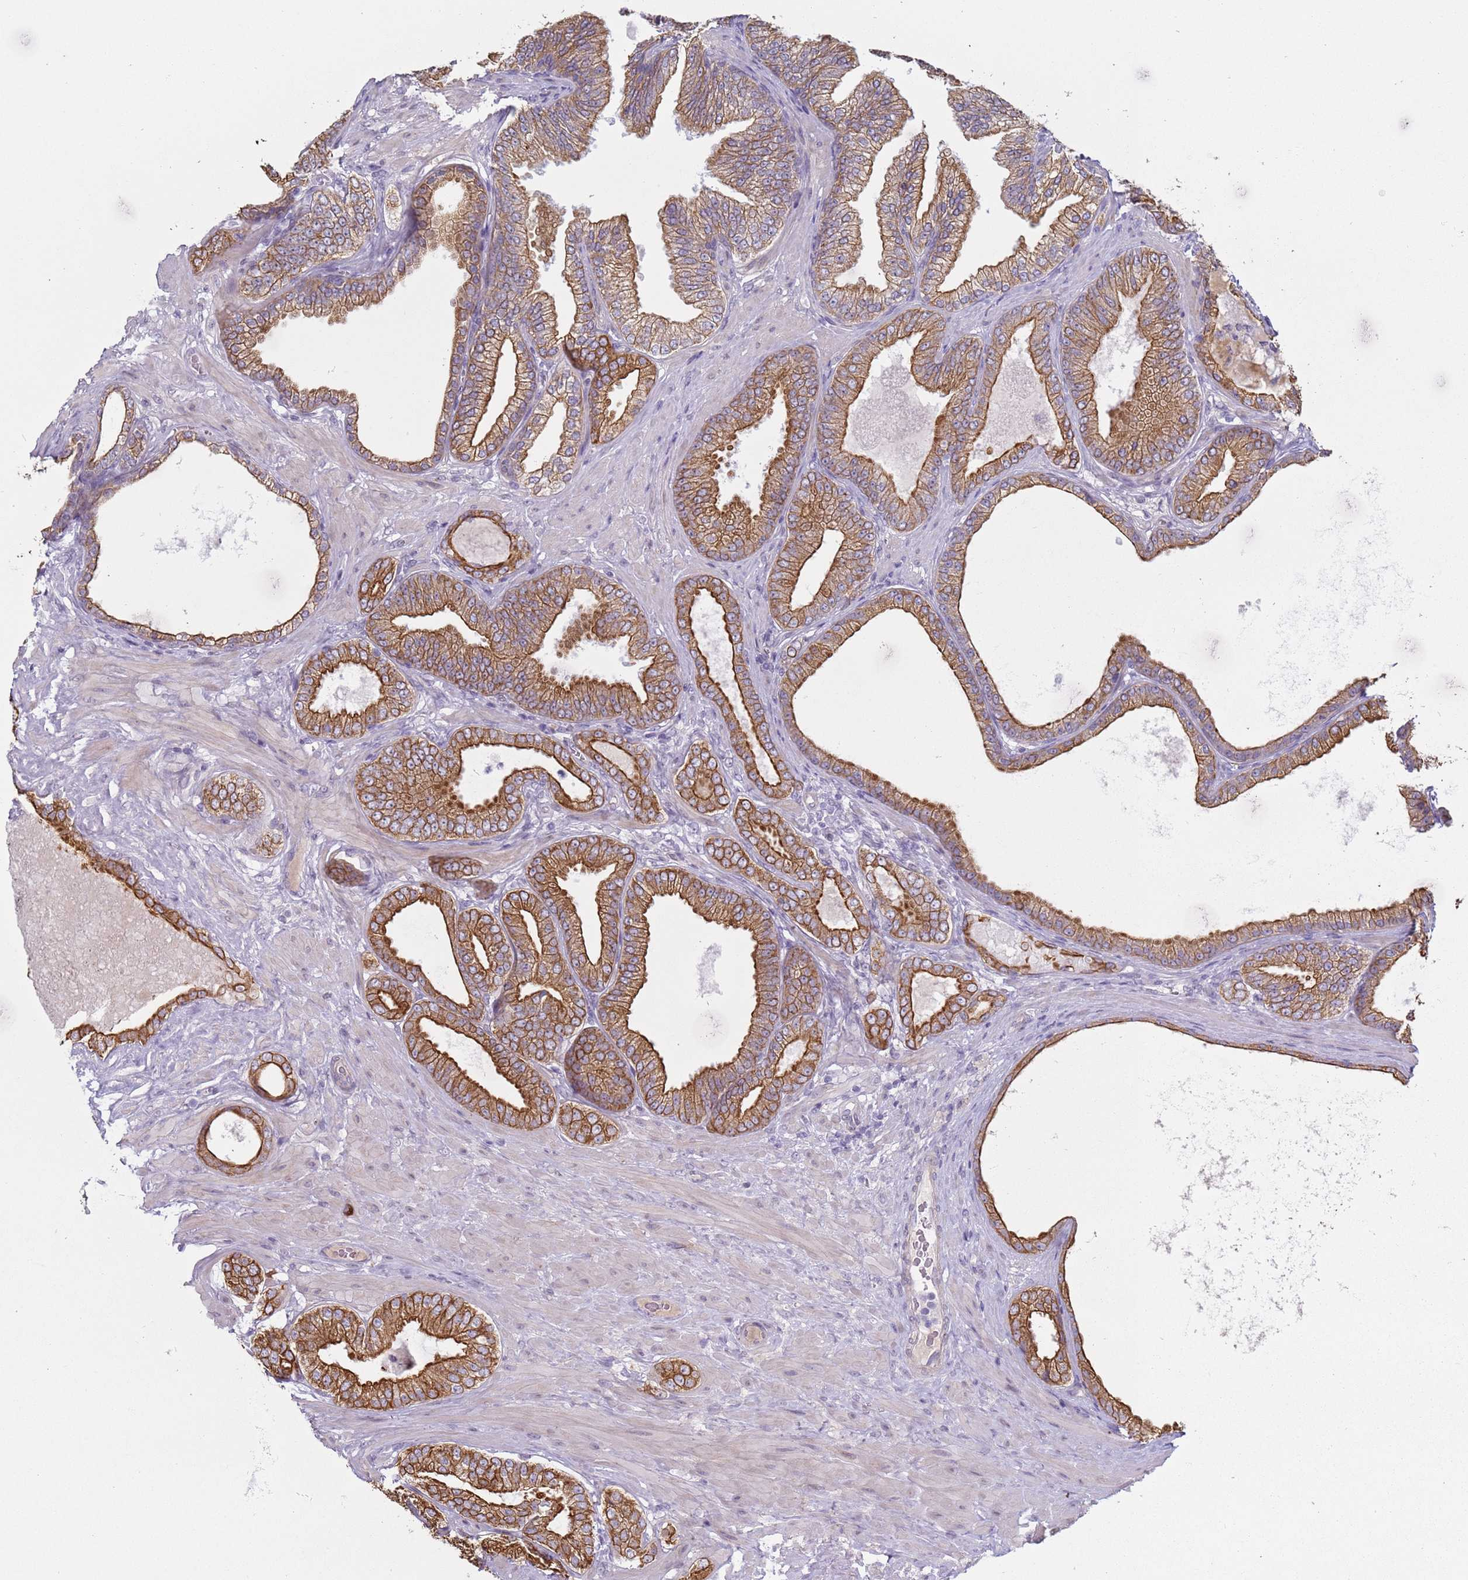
{"staining": {"intensity": "strong", "quantity": ">75%", "location": "cytoplasmic/membranous"}, "tissue": "prostate cancer", "cell_type": "Tumor cells", "image_type": "cancer", "snomed": [{"axis": "morphology", "description": "Adenocarcinoma, Low grade"}, {"axis": "topography", "description": "Prostate"}], "caption": "Protein staining of prostate cancer tissue demonstrates strong cytoplasmic/membranous positivity in approximately >75% of tumor cells. (brown staining indicates protein expression, while blue staining denotes nuclei).", "gene": "NPAP1", "patient": {"sex": "male", "age": 63}}